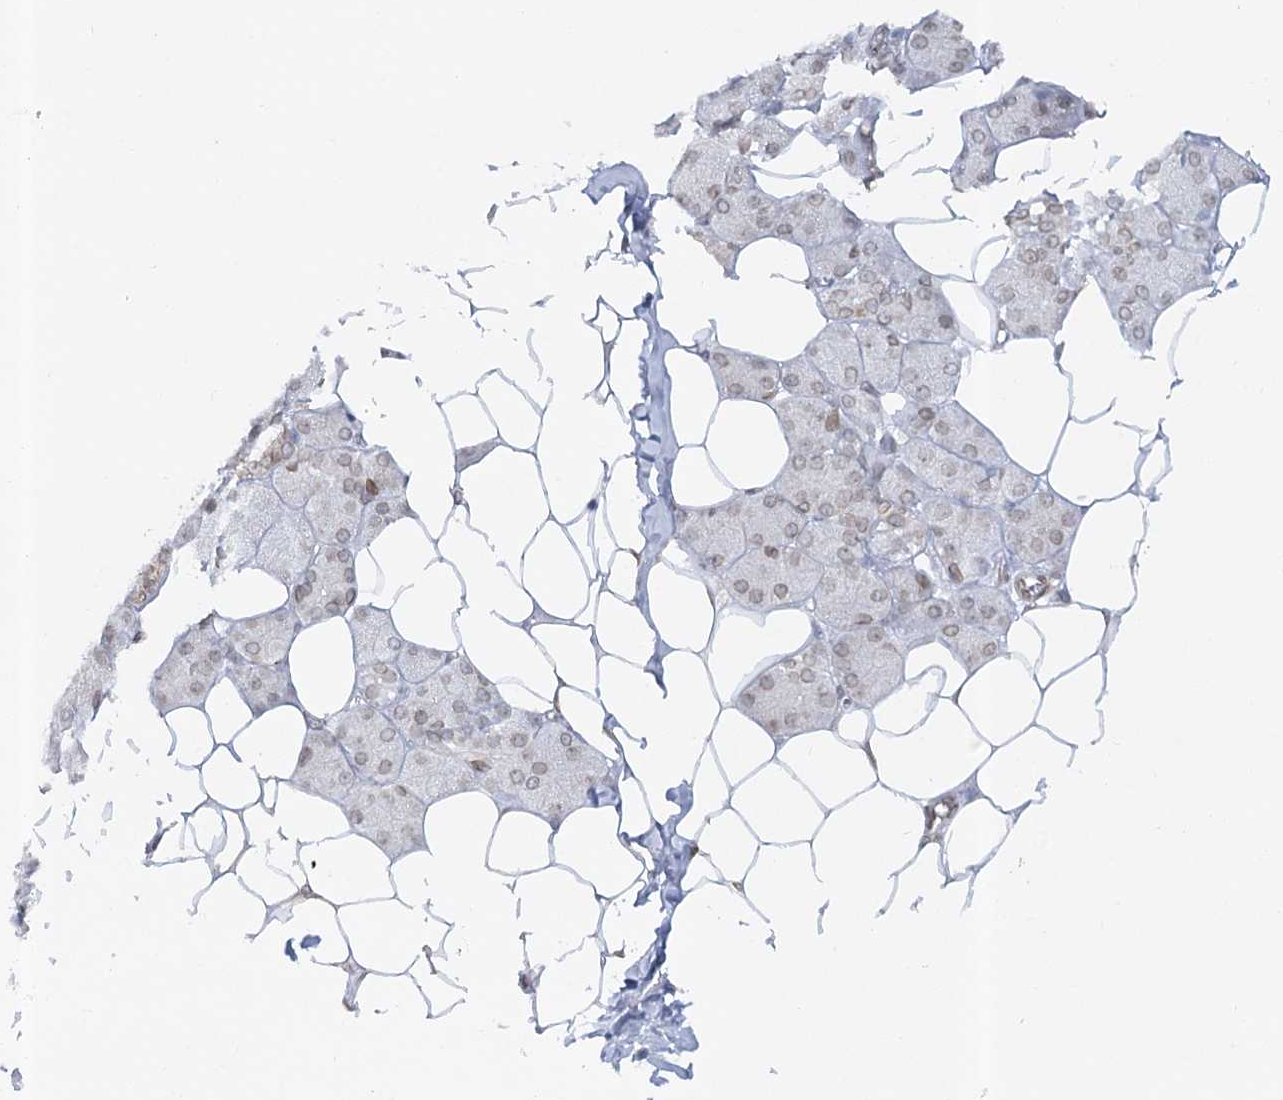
{"staining": {"intensity": "negative", "quantity": "none", "location": "none"}, "tissue": "salivary gland", "cell_type": "Glandular cells", "image_type": "normal", "snomed": [{"axis": "morphology", "description": "Normal tissue, NOS"}, {"axis": "topography", "description": "Salivary gland"}], "caption": "IHC of unremarkable salivary gland shows no positivity in glandular cells. (DAB (3,3'-diaminobenzidine) IHC, high magnification).", "gene": "VWA5A", "patient": {"sex": "female", "age": 33}}